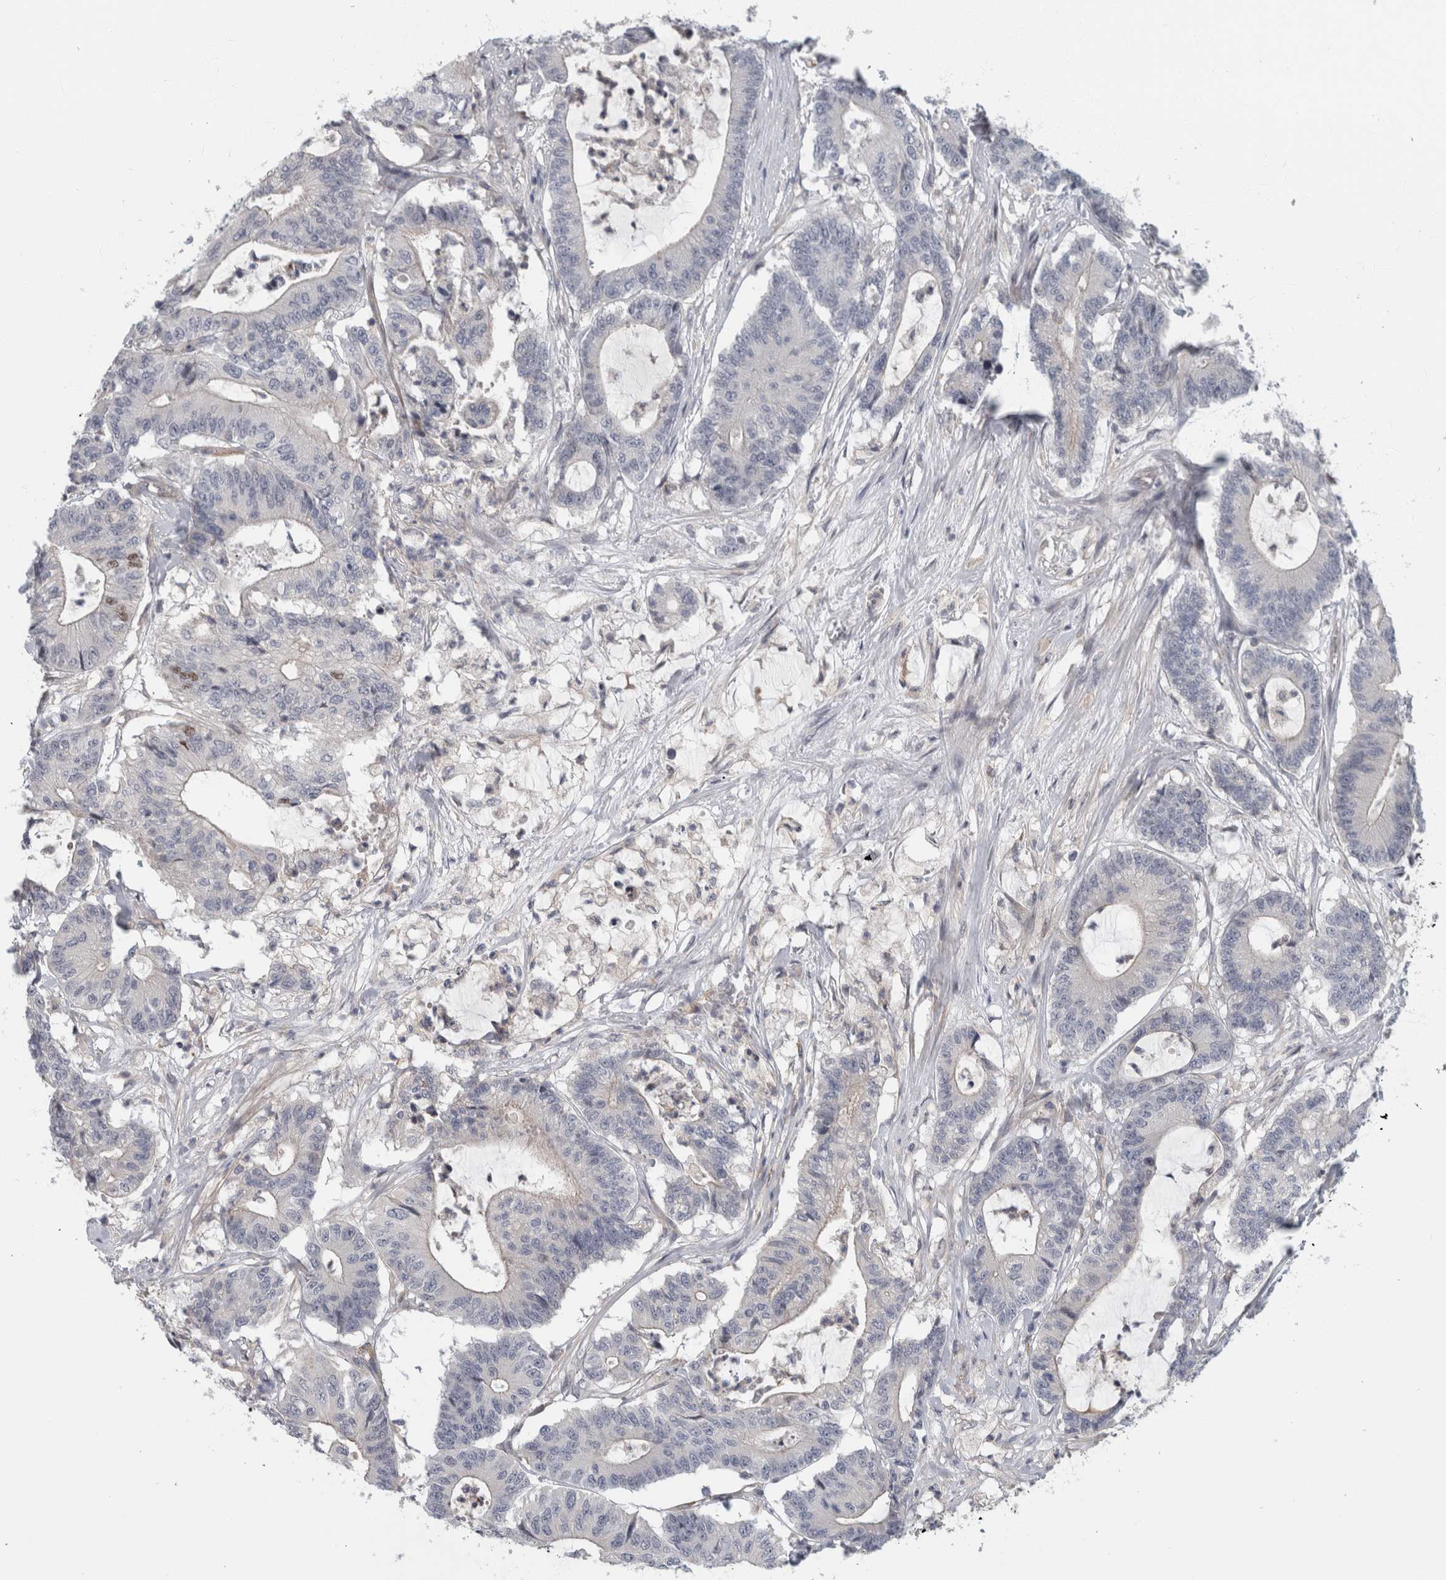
{"staining": {"intensity": "negative", "quantity": "none", "location": "none"}, "tissue": "colorectal cancer", "cell_type": "Tumor cells", "image_type": "cancer", "snomed": [{"axis": "morphology", "description": "Adenocarcinoma, NOS"}, {"axis": "topography", "description": "Colon"}], "caption": "Tumor cells are negative for protein expression in human colorectal cancer (adenocarcinoma).", "gene": "ZNF804B", "patient": {"sex": "female", "age": 84}}